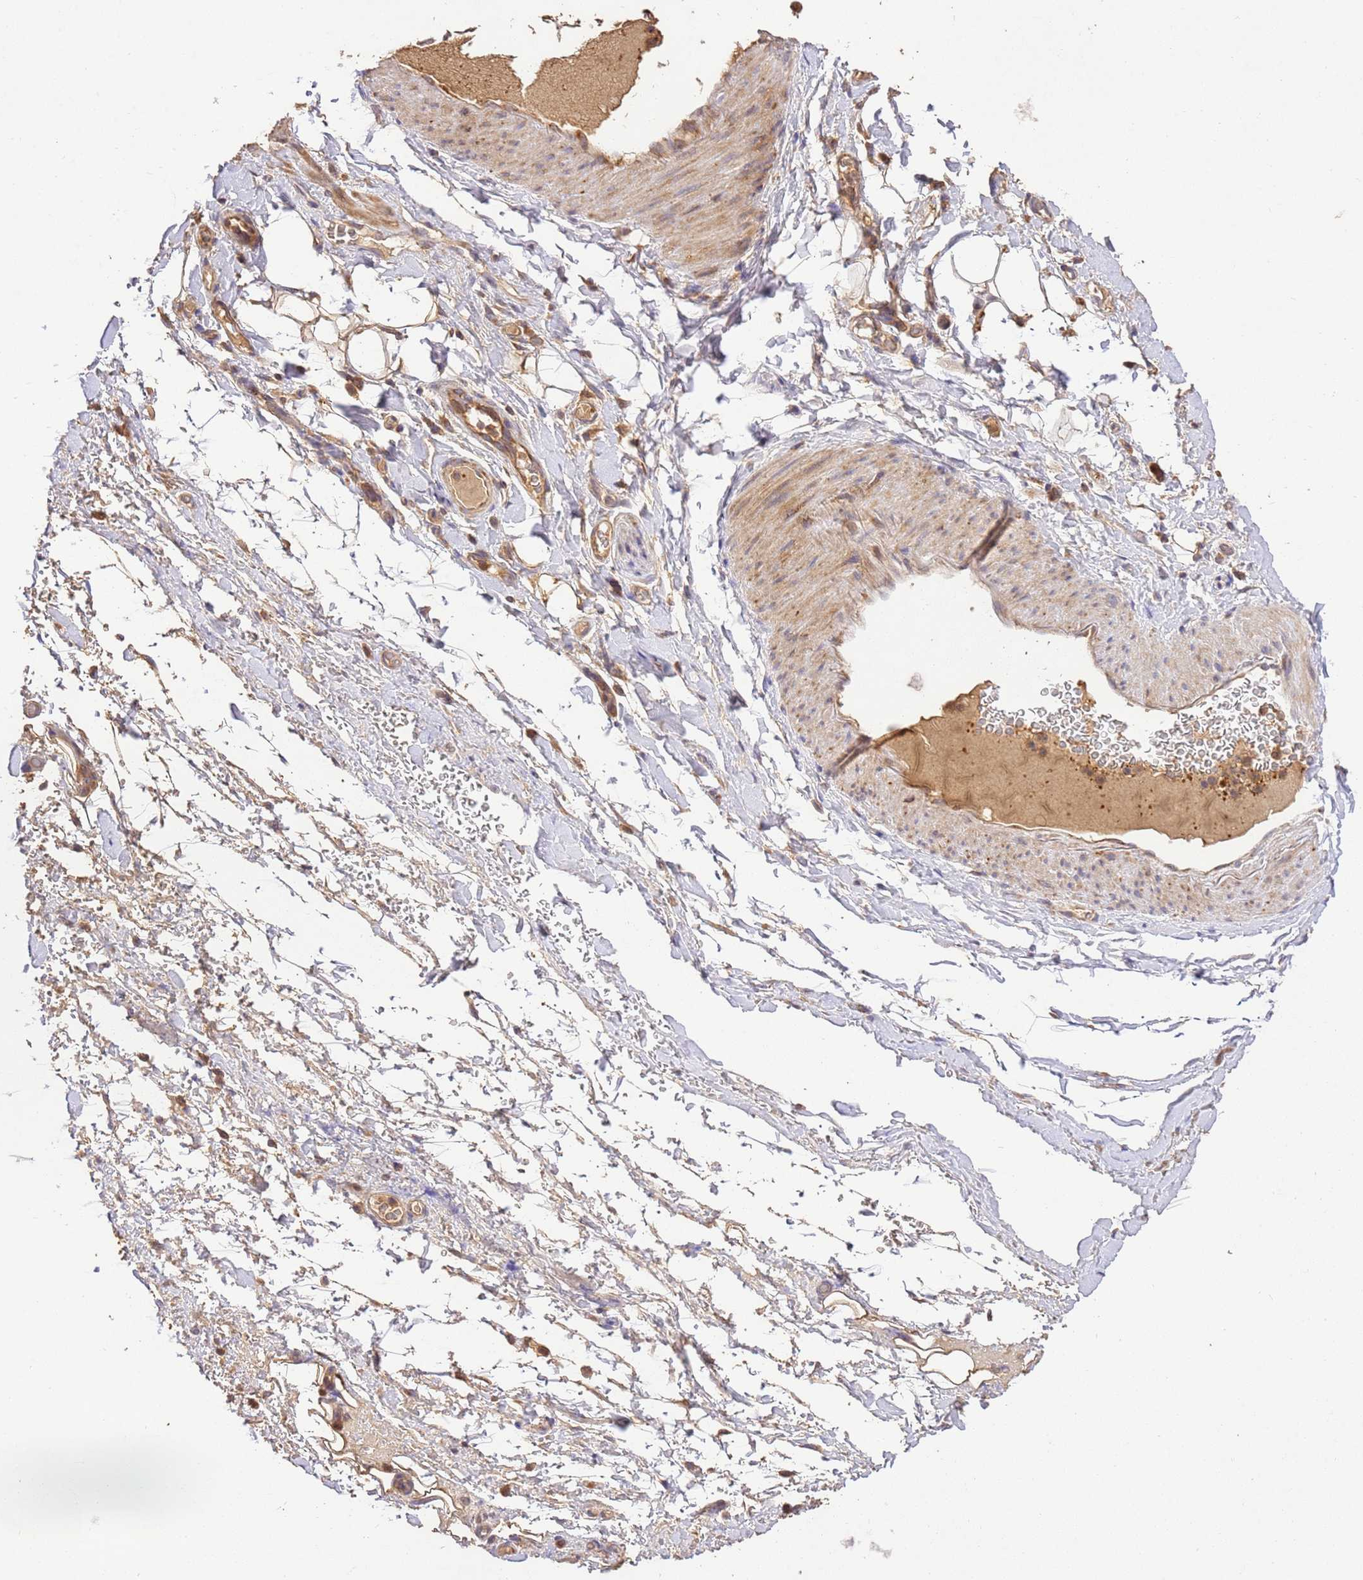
{"staining": {"intensity": "weak", "quantity": ">75%", "location": "cytoplasmic/membranous"}, "tissue": "adipose tissue", "cell_type": "Adipocytes", "image_type": "normal", "snomed": [{"axis": "morphology", "description": "Normal tissue, NOS"}, {"axis": "morphology", "description": "Adenocarcinoma, NOS"}, {"axis": "topography", "description": "Stomach, upper"}, {"axis": "topography", "description": "Peripheral nerve tissue"}], "caption": "Weak cytoplasmic/membranous protein staining is appreciated in about >75% of adipocytes in adipose tissue. (brown staining indicates protein expression, while blue staining denotes nuclei).", "gene": "LRRC28", "patient": {"sex": "male", "age": 62}}